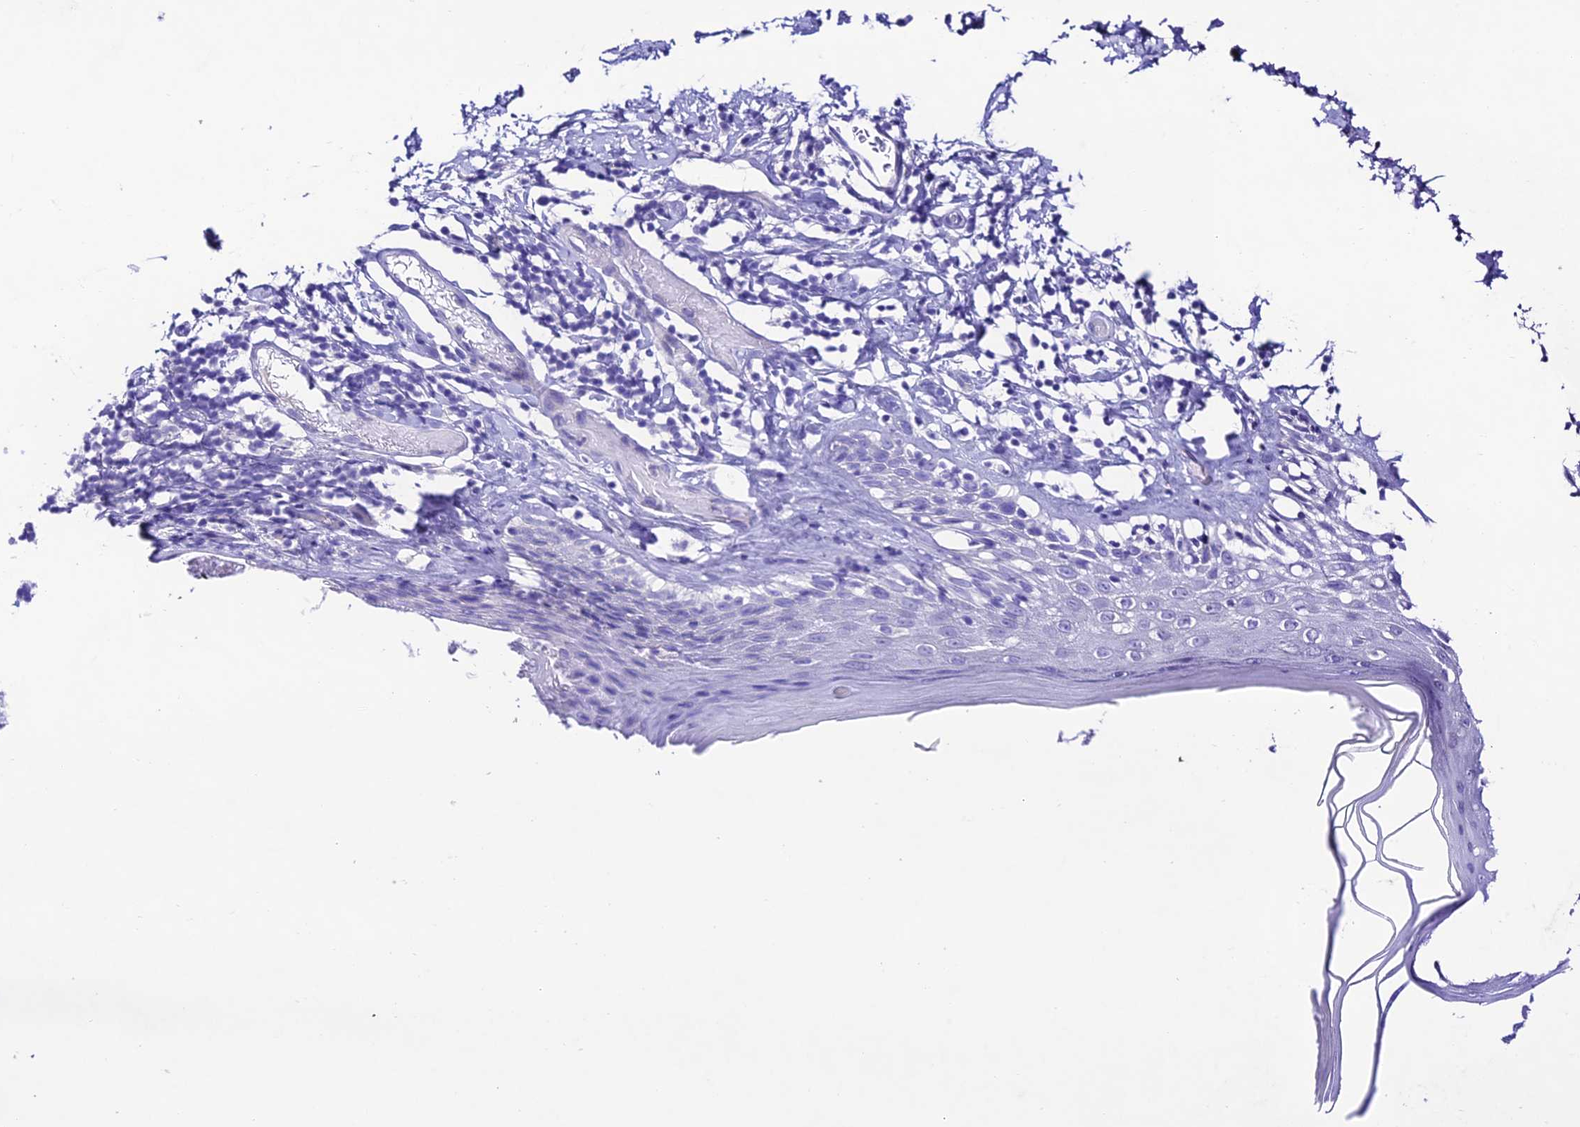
{"staining": {"intensity": "weak", "quantity": "<25%", "location": "cytoplasmic/membranous"}, "tissue": "skin", "cell_type": "Epidermal cells", "image_type": "normal", "snomed": [{"axis": "morphology", "description": "Normal tissue, NOS"}, {"axis": "topography", "description": "Adipose tissue"}, {"axis": "topography", "description": "Vascular tissue"}, {"axis": "topography", "description": "Vulva"}, {"axis": "topography", "description": "Peripheral nerve tissue"}], "caption": "High magnification brightfield microscopy of normal skin stained with DAB (3,3'-diaminobenzidine) (brown) and counterstained with hematoxylin (blue): epidermal cells show no significant staining. (Stains: DAB immunohistochemistry (IHC) with hematoxylin counter stain, Microscopy: brightfield microscopy at high magnification).", "gene": "NLRP6", "patient": {"sex": "female", "age": 86}}